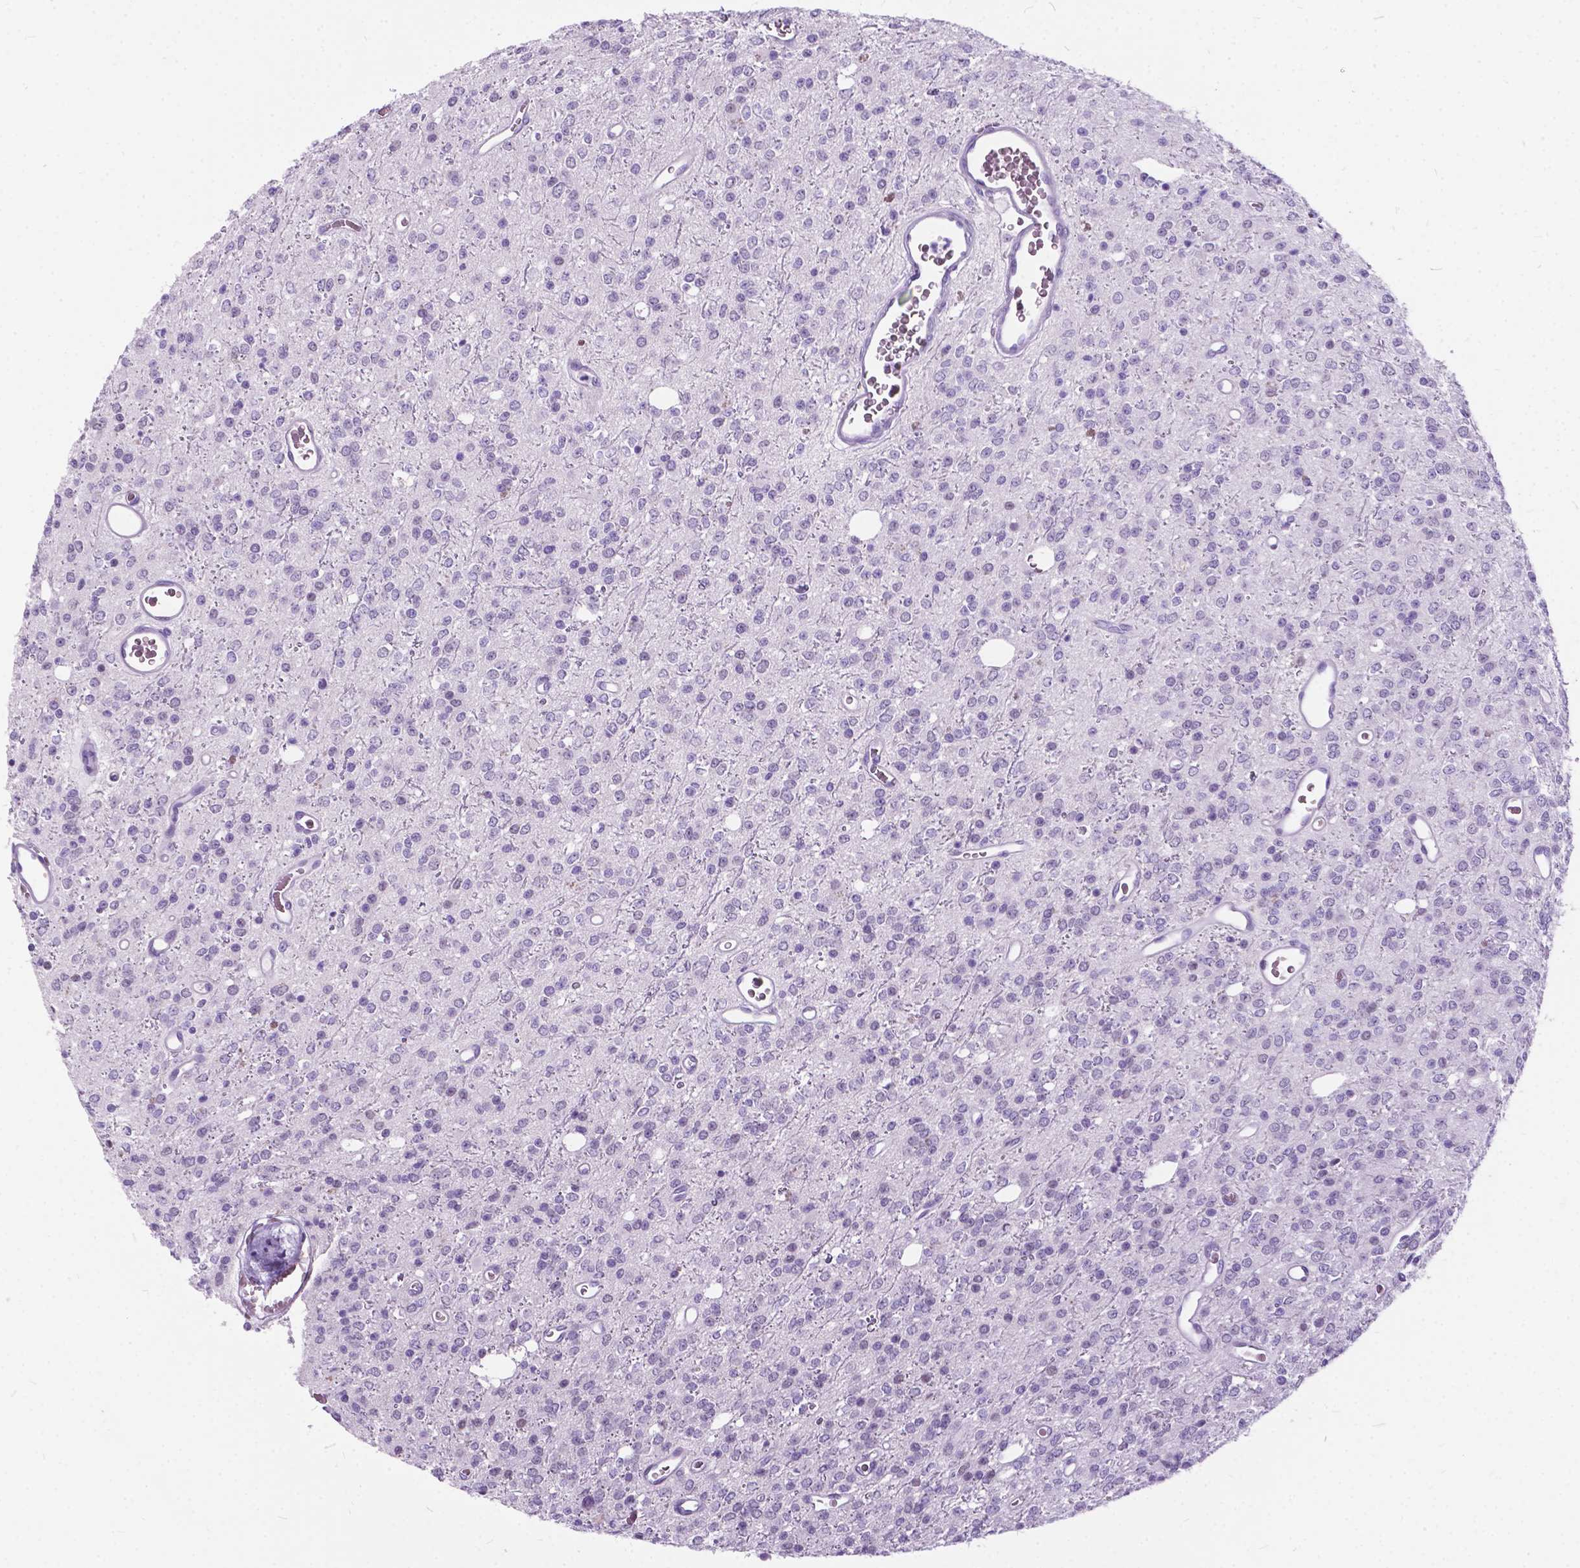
{"staining": {"intensity": "negative", "quantity": "none", "location": "none"}, "tissue": "glioma", "cell_type": "Tumor cells", "image_type": "cancer", "snomed": [{"axis": "morphology", "description": "Glioma, malignant, Low grade"}, {"axis": "topography", "description": "Brain"}], "caption": "Micrograph shows no significant protein positivity in tumor cells of glioma.", "gene": "BSND", "patient": {"sex": "female", "age": 45}}